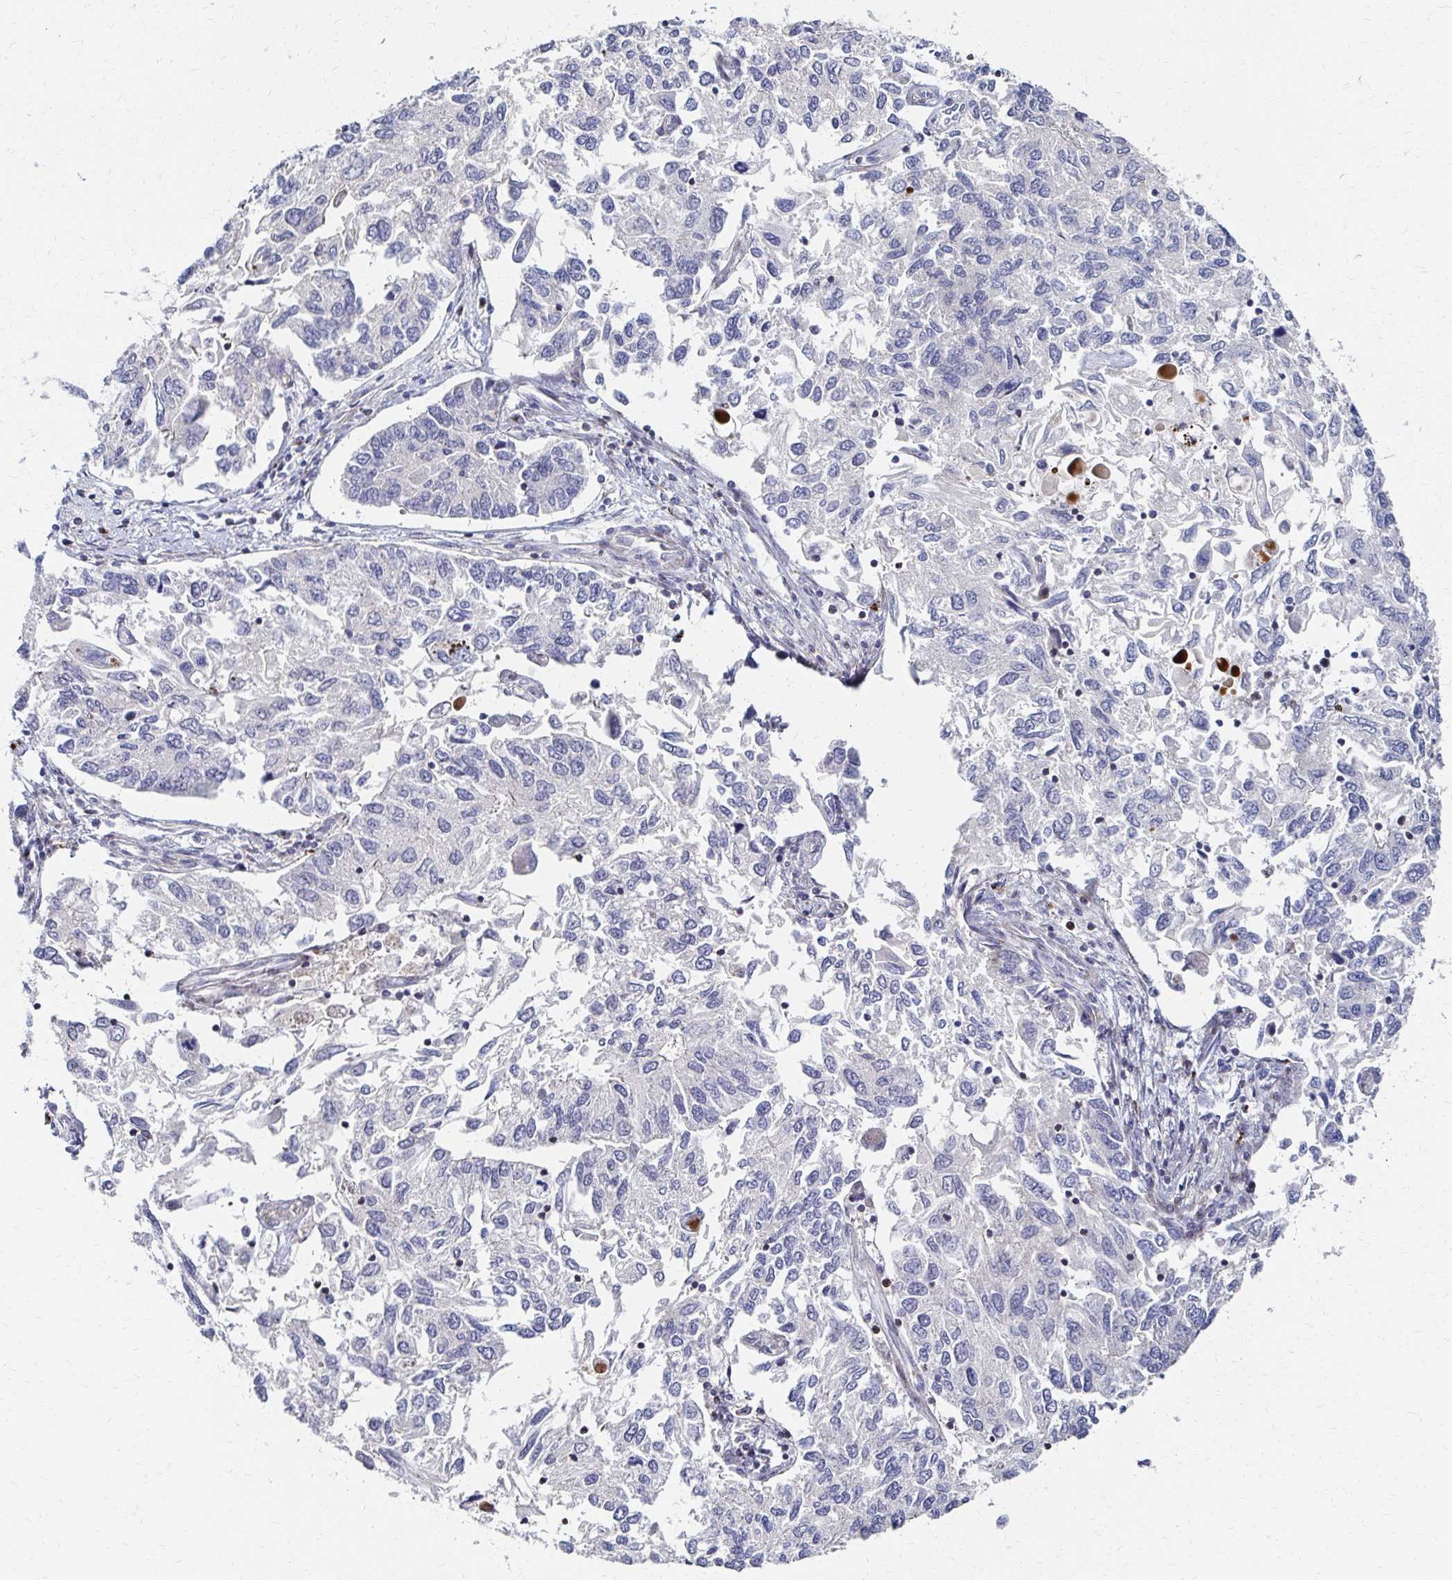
{"staining": {"intensity": "negative", "quantity": "none", "location": "none"}, "tissue": "endometrial cancer", "cell_type": "Tumor cells", "image_type": "cancer", "snomed": [{"axis": "morphology", "description": "Carcinoma, NOS"}, {"axis": "topography", "description": "Uterus"}], "caption": "Endometrial cancer (carcinoma) stained for a protein using immunohistochemistry displays no staining tumor cells.", "gene": "MAN1A1", "patient": {"sex": "female", "age": 76}}